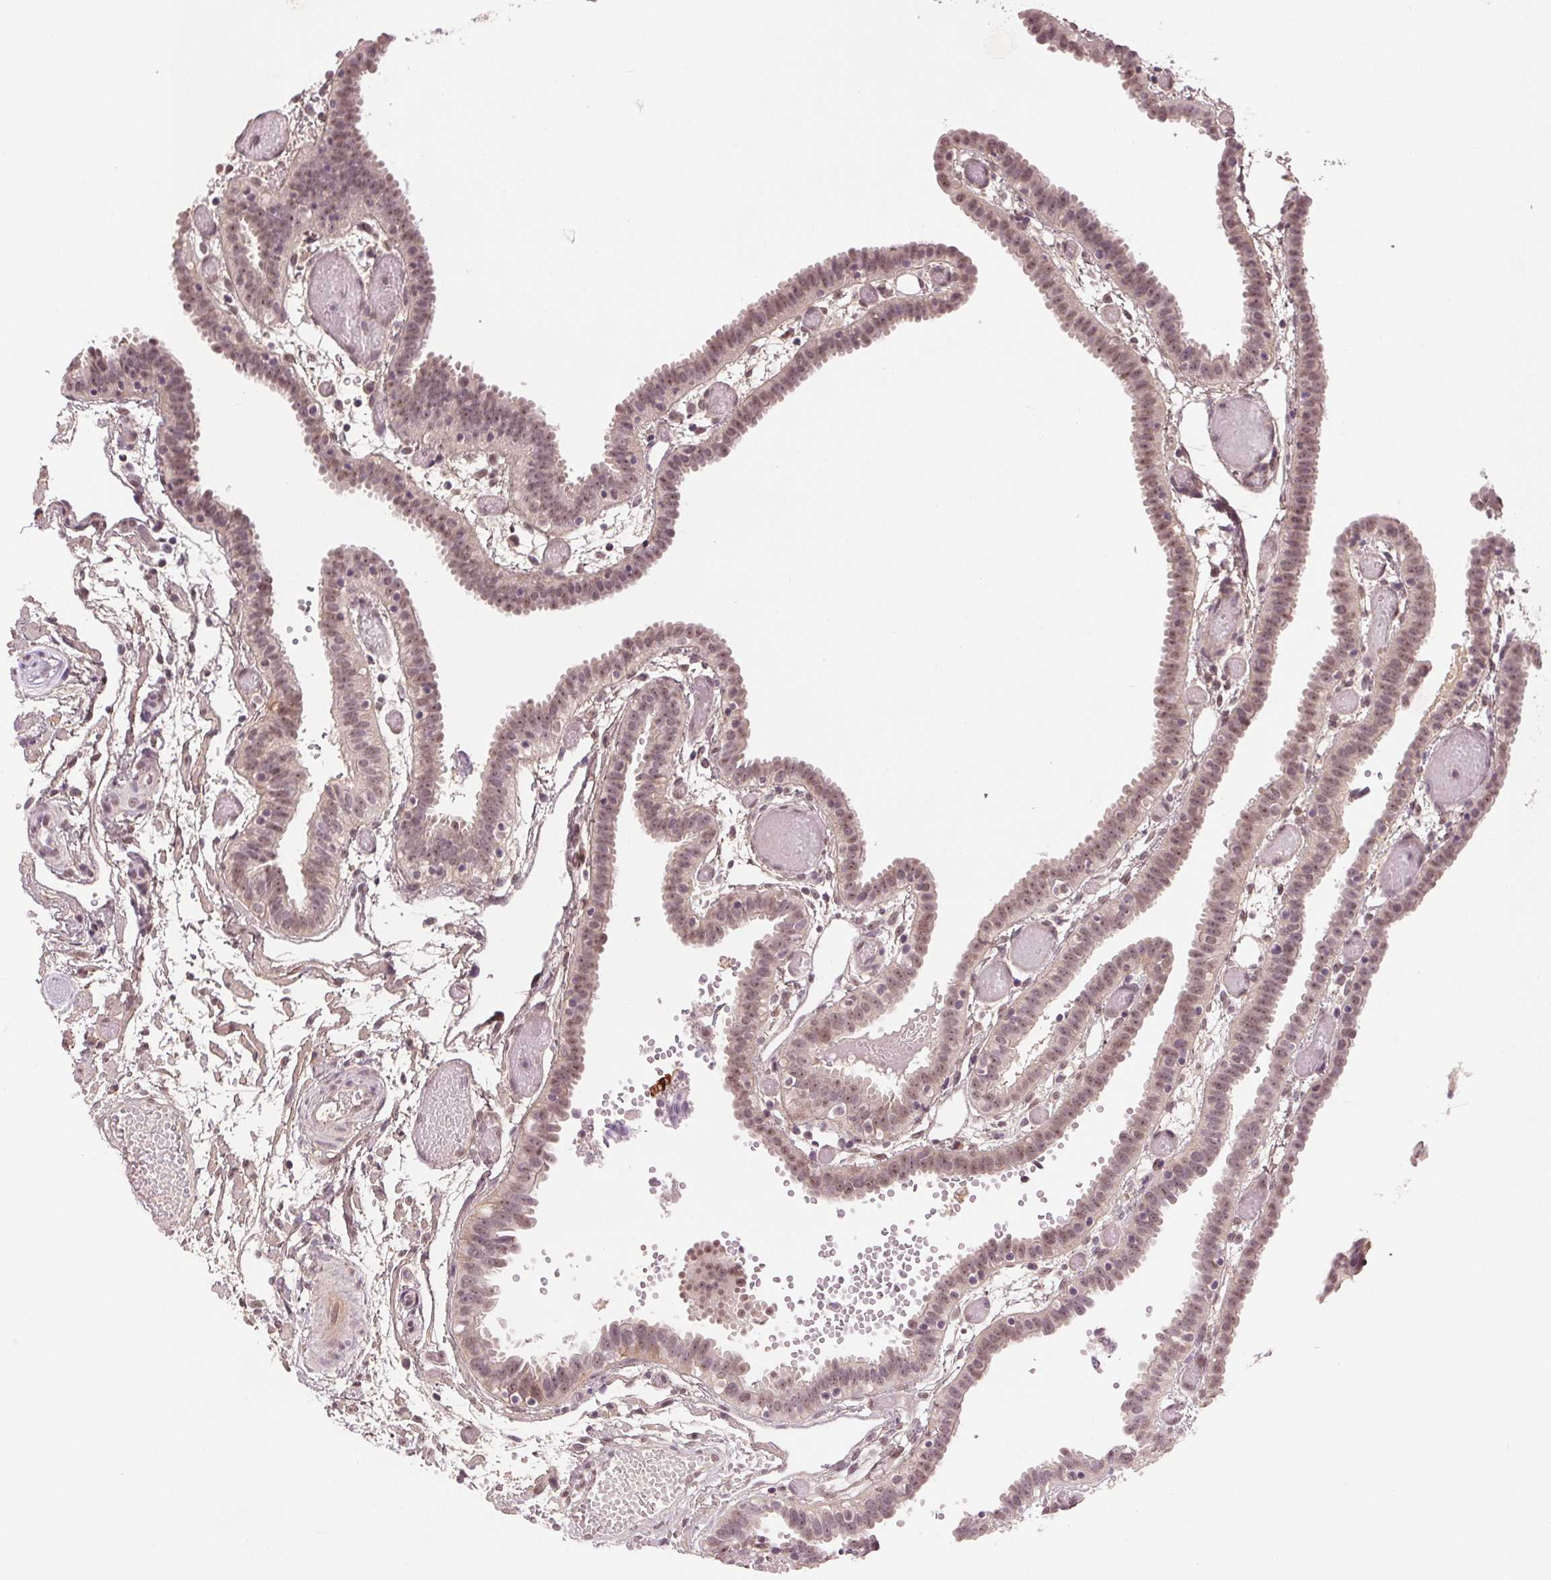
{"staining": {"intensity": "moderate", "quantity": "25%-75%", "location": "nuclear"}, "tissue": "fallopian tube", "cell_type": "Glandular cells", "image_type": "normal", "snomed": [{"axis": "morphology", "description": "Normal tissue, NOS"}, {"axis": "topography", "description": "Fallopian tube"}], "caption": "Brown immunohistochemical staining in unremarkable fallopian tube reveals moderate nuclear expression in about 25%-75% of glandular cells.", "gene": "TUB", "patient": {"sex": "female", "age": 37}}